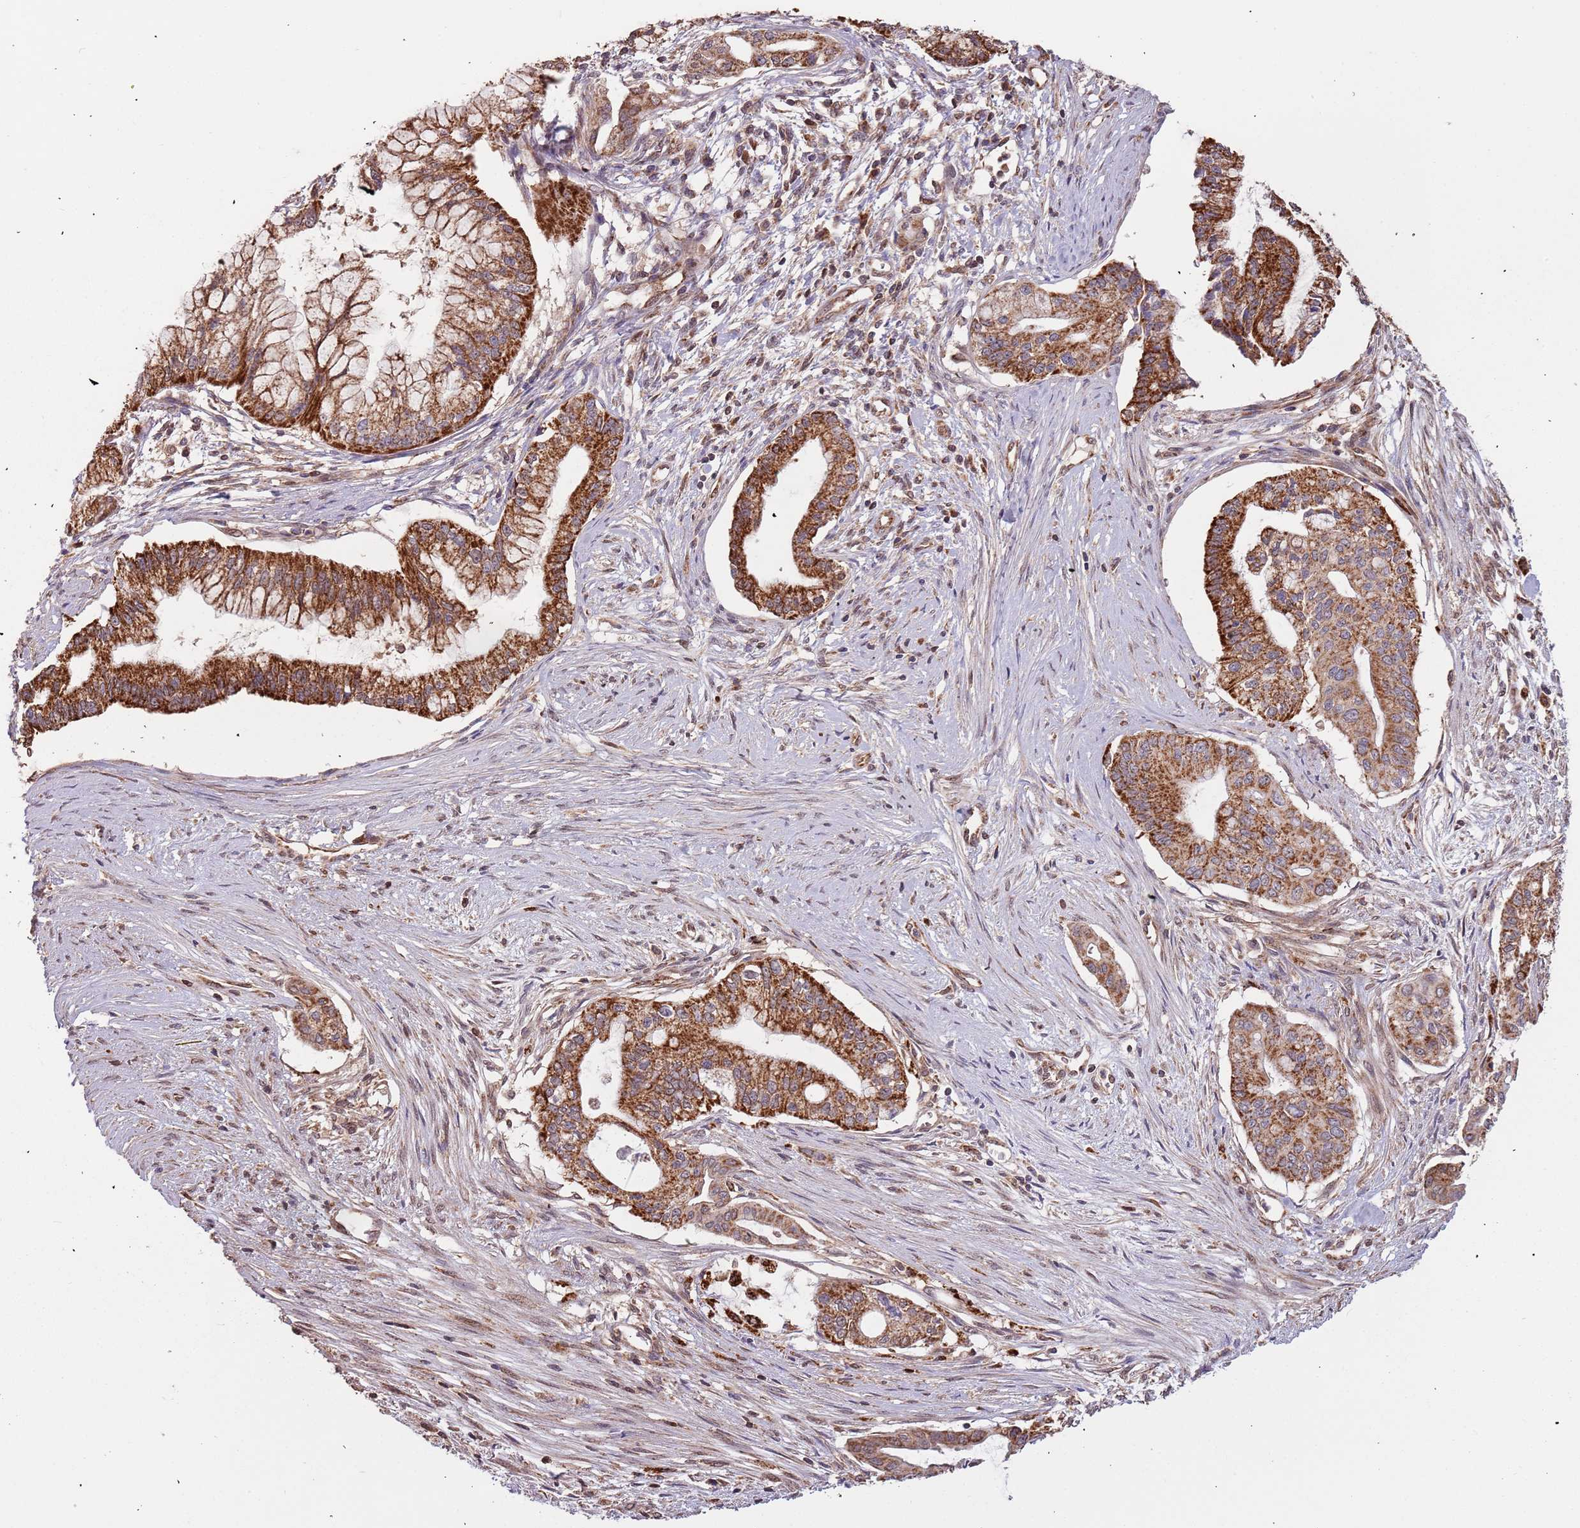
{"staining": {"intensity": "strong", "quantity": ">75%", "location": "cytoplasmic/membranous"}, "tissue": "pancreatic cancer", "cell_type": "Tumor cells", "image_type": "cancer", "snomed": [{"axis": "morphology", "description": "Adenocarcinoma, NOS"}, {"axis": "topography", "description": "Pancreas"}], "caption": "Human pancreatic adenocarcinoma stained for a protein (brown) demonstrates strong cytoplasmic/membranous positive positivity in approximately >75% of tumor cells.", "gene": "IL17RD", "patient": {"sex": "male", "age": 46}}